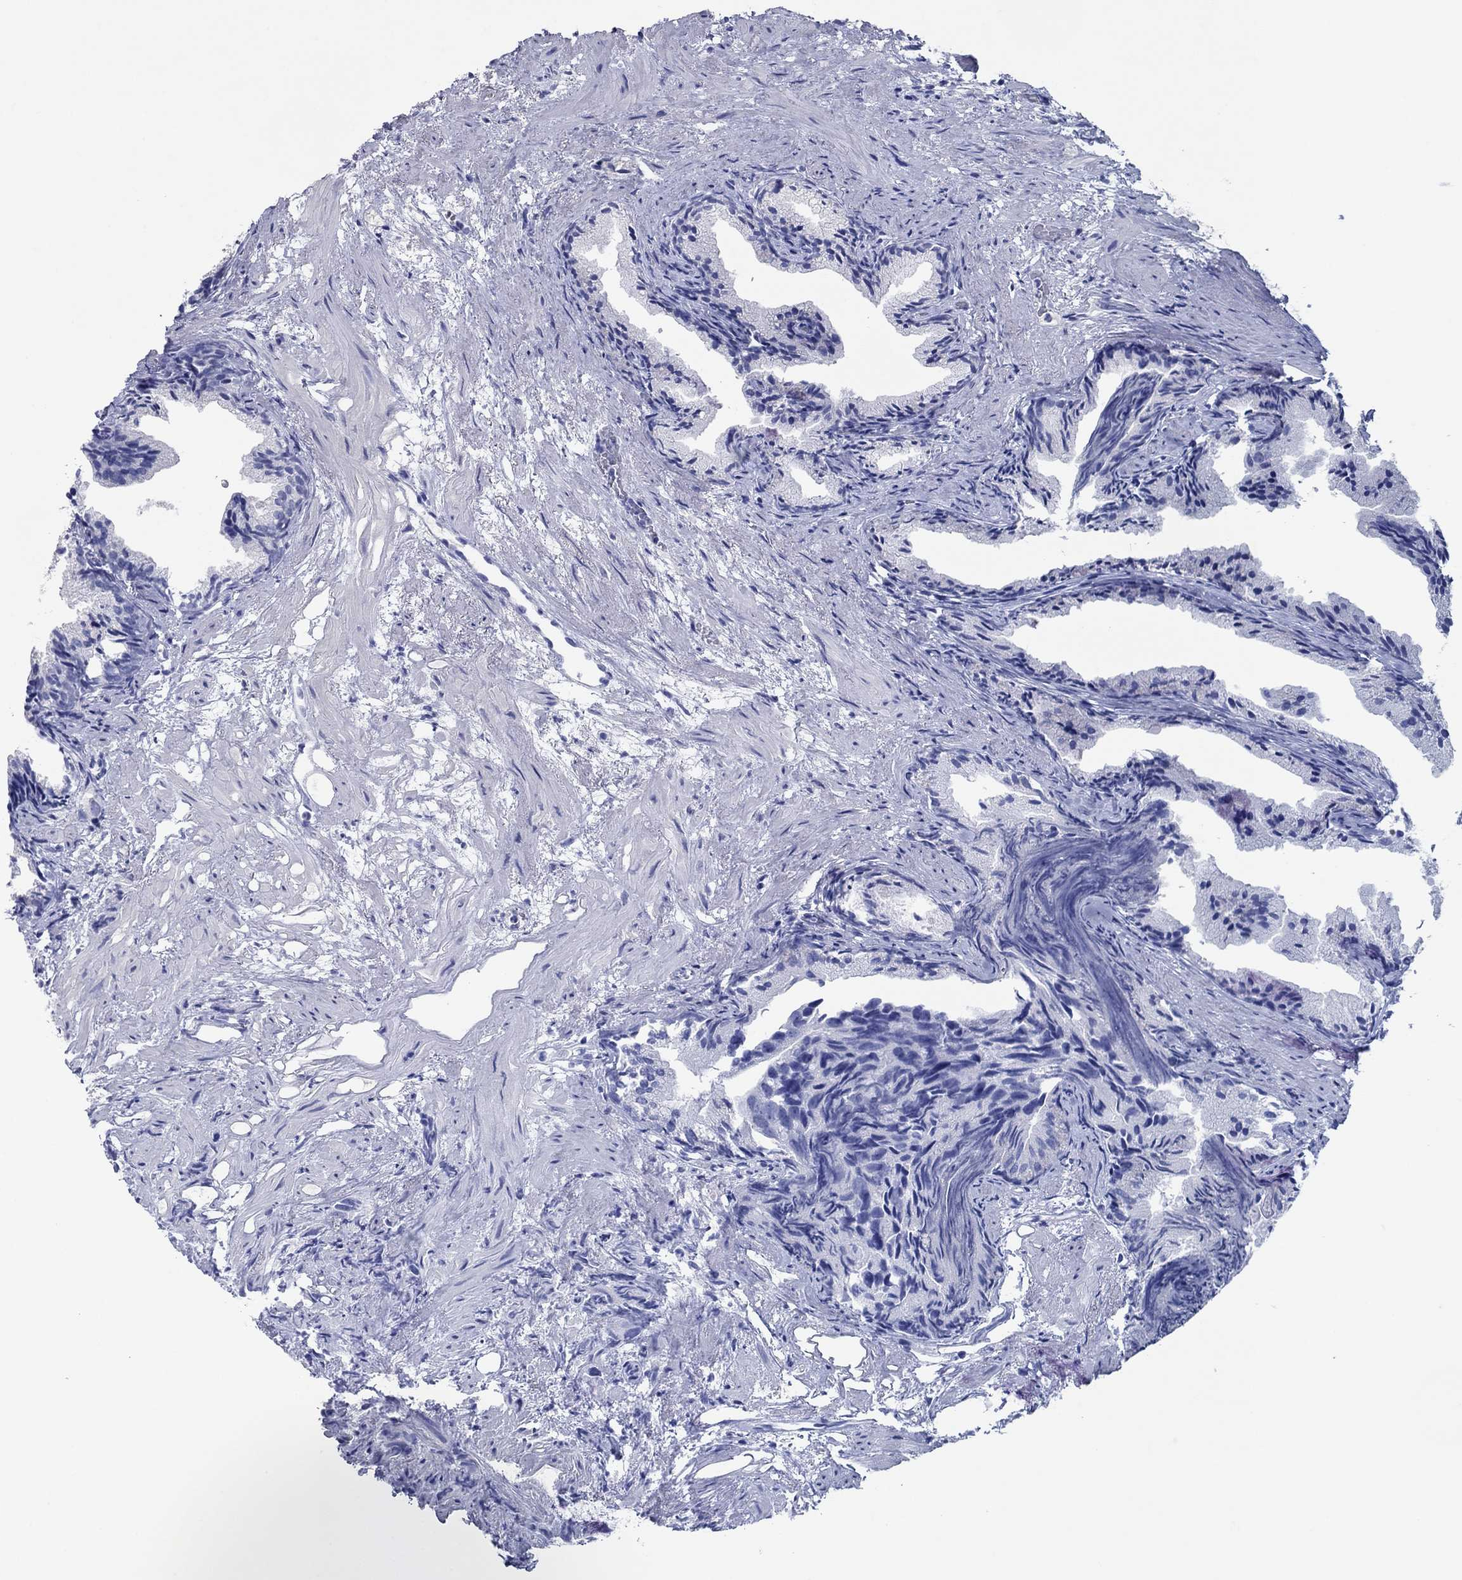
{"staining": {"intensity": "negative", "quantity": "none", "location": "none"}, "tissue": "prostate cancer", "cell_type": "Tumor cells", "image_type": "cancer", "snomed": [{"axis": "morphology", "description": "Adenocarcinoma, High grade"}, {"axis": "topography", "description": "Prostate"}], "caption": "This is an immunohistochemistry histopathology image of human prostate high-grade adenocarcinoma. There is no positivity in tumor cells.", "gene": "ATP4A", "patient": {"sex": "male", "age": 90}}